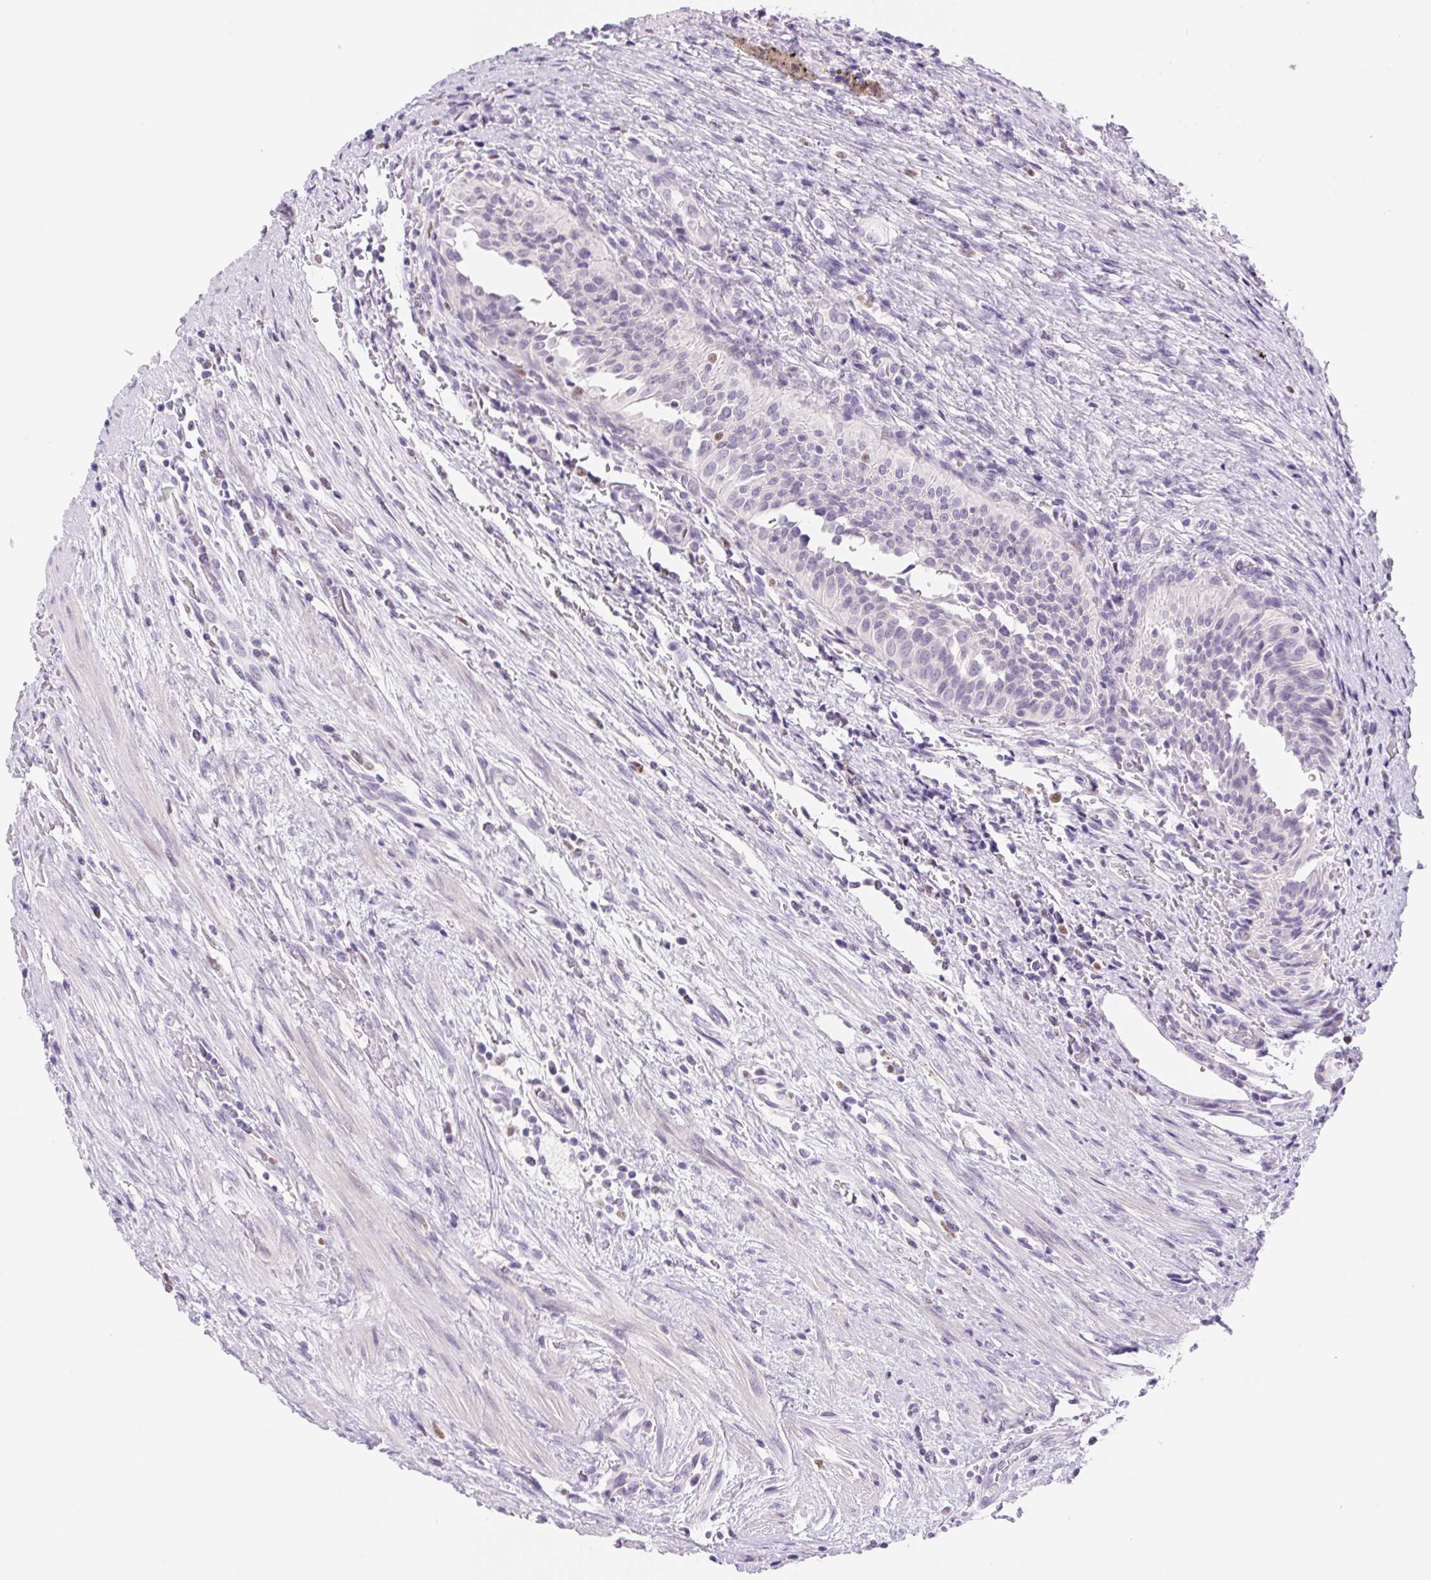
{"staining": {"intensity": "negative", "quantity": "none", "location": "none"}, "tissue": "urothelial cancer", "cell_type": "Tumor cells", "image_type": "cancer", "snomed": [{"axis": "morphology", "description": "Urothelial carcinoma, NOS"}, {"axis": "topography", "description": "Urinary bladder"}], "caption": "Protein analysis of urothelial cancer reveals no significant expression in tumor cells.", "gene": "ASGR2", "patient": {"sex": "male", "age": 62}}